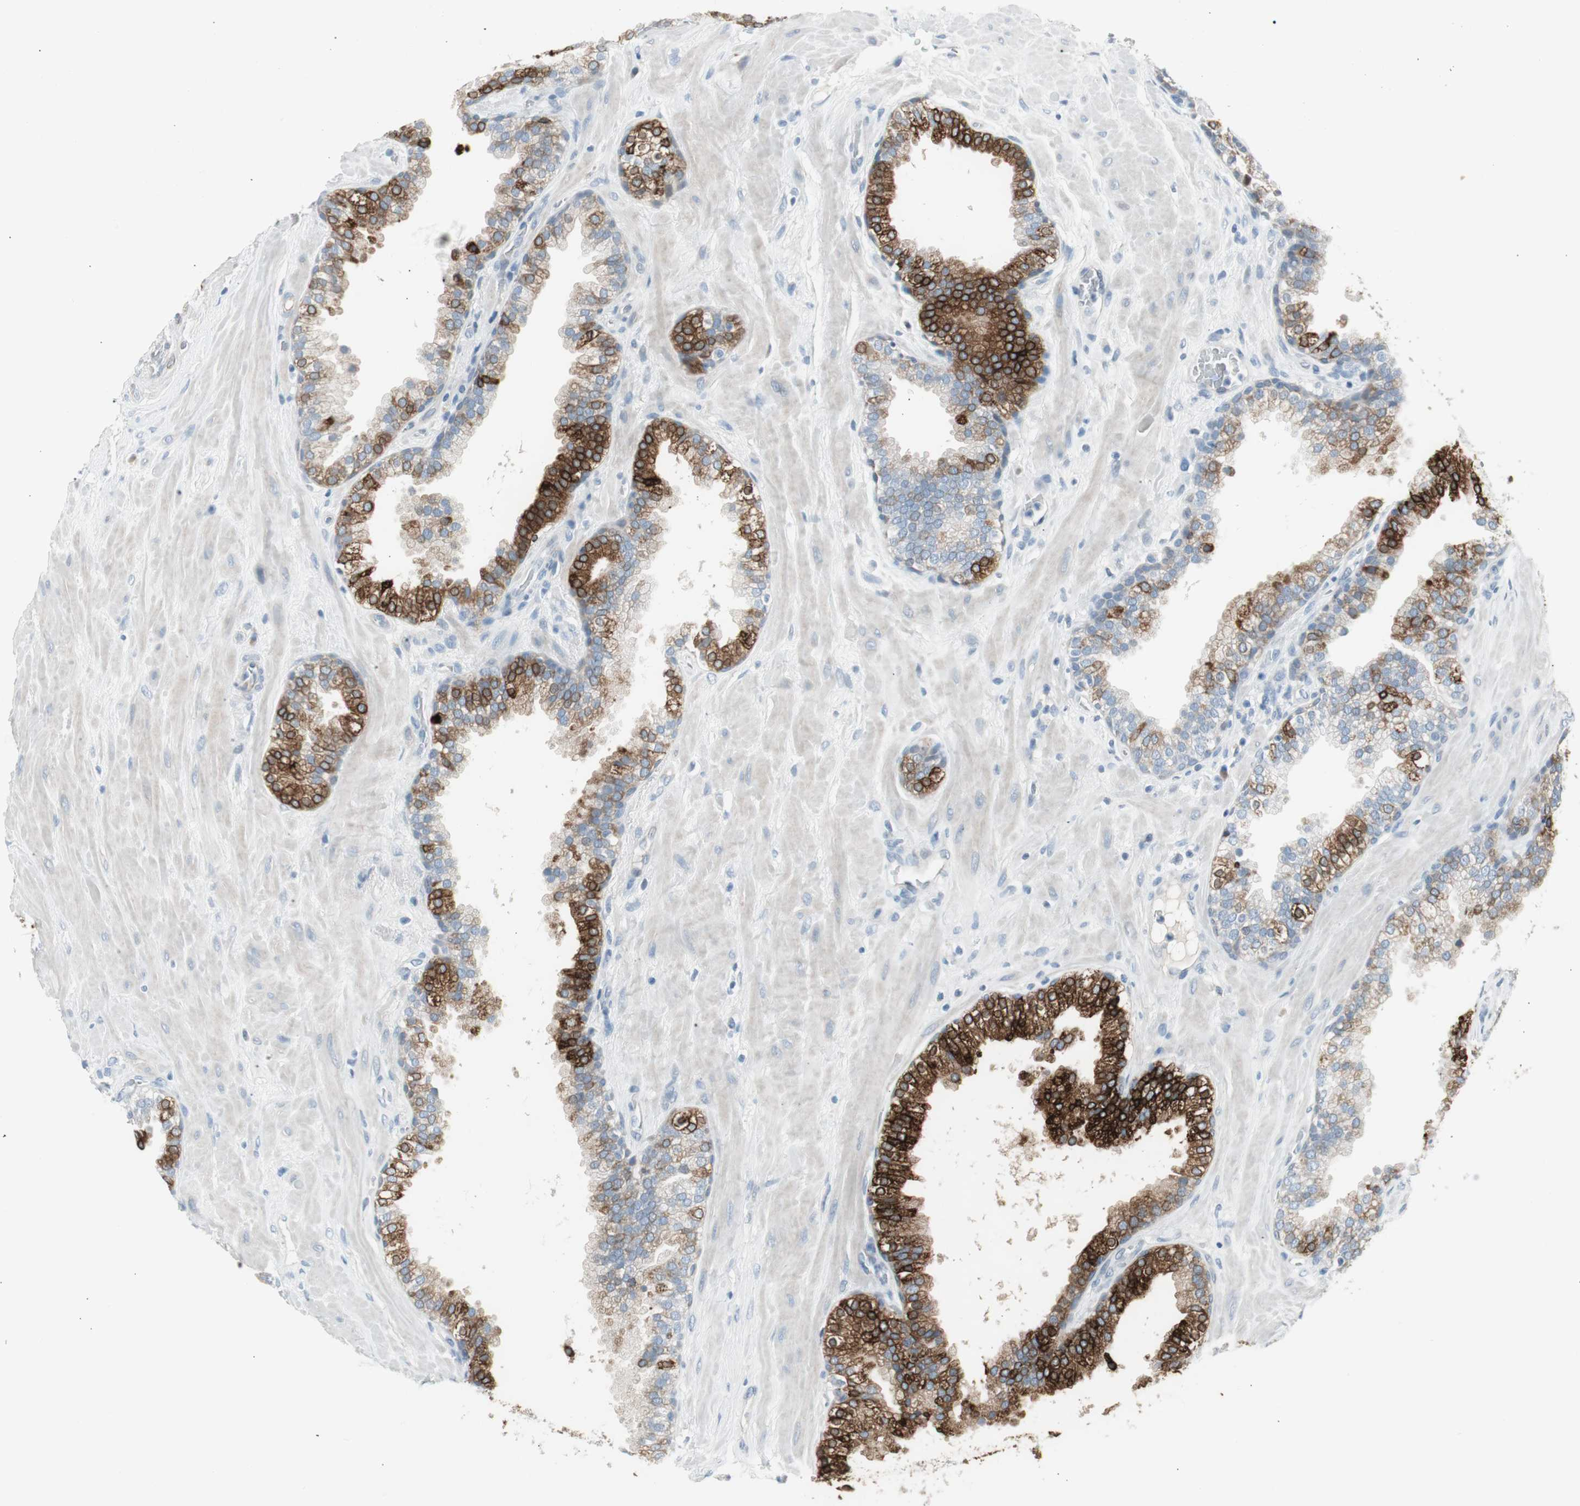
{"staining": {"intensity": "strong", "quantity": "25%-75%", "location": "cytoplasmic/membranous"}, "tissue": "prostate", "cell_type": "Glandular cells", "image_type": "normal", "snomed": [{"axis": "morphology", "description": "Normal tissue, NOS"}, {"axis": "topography", "description": "Prostate"}], "caption": "Immunohistochemical staining of normal prostate reveals high levels of strong cytoplasmic/membranous staining in approximately 25%-75% of glandular cells. The staining was performed using DAB to visualize the protein expression in brown, while the nuclei were stained in blue with hematoxylin (Magnification: 20x).", "gene": "AGR2", "patient": {"sex": "male", "age": 51}}